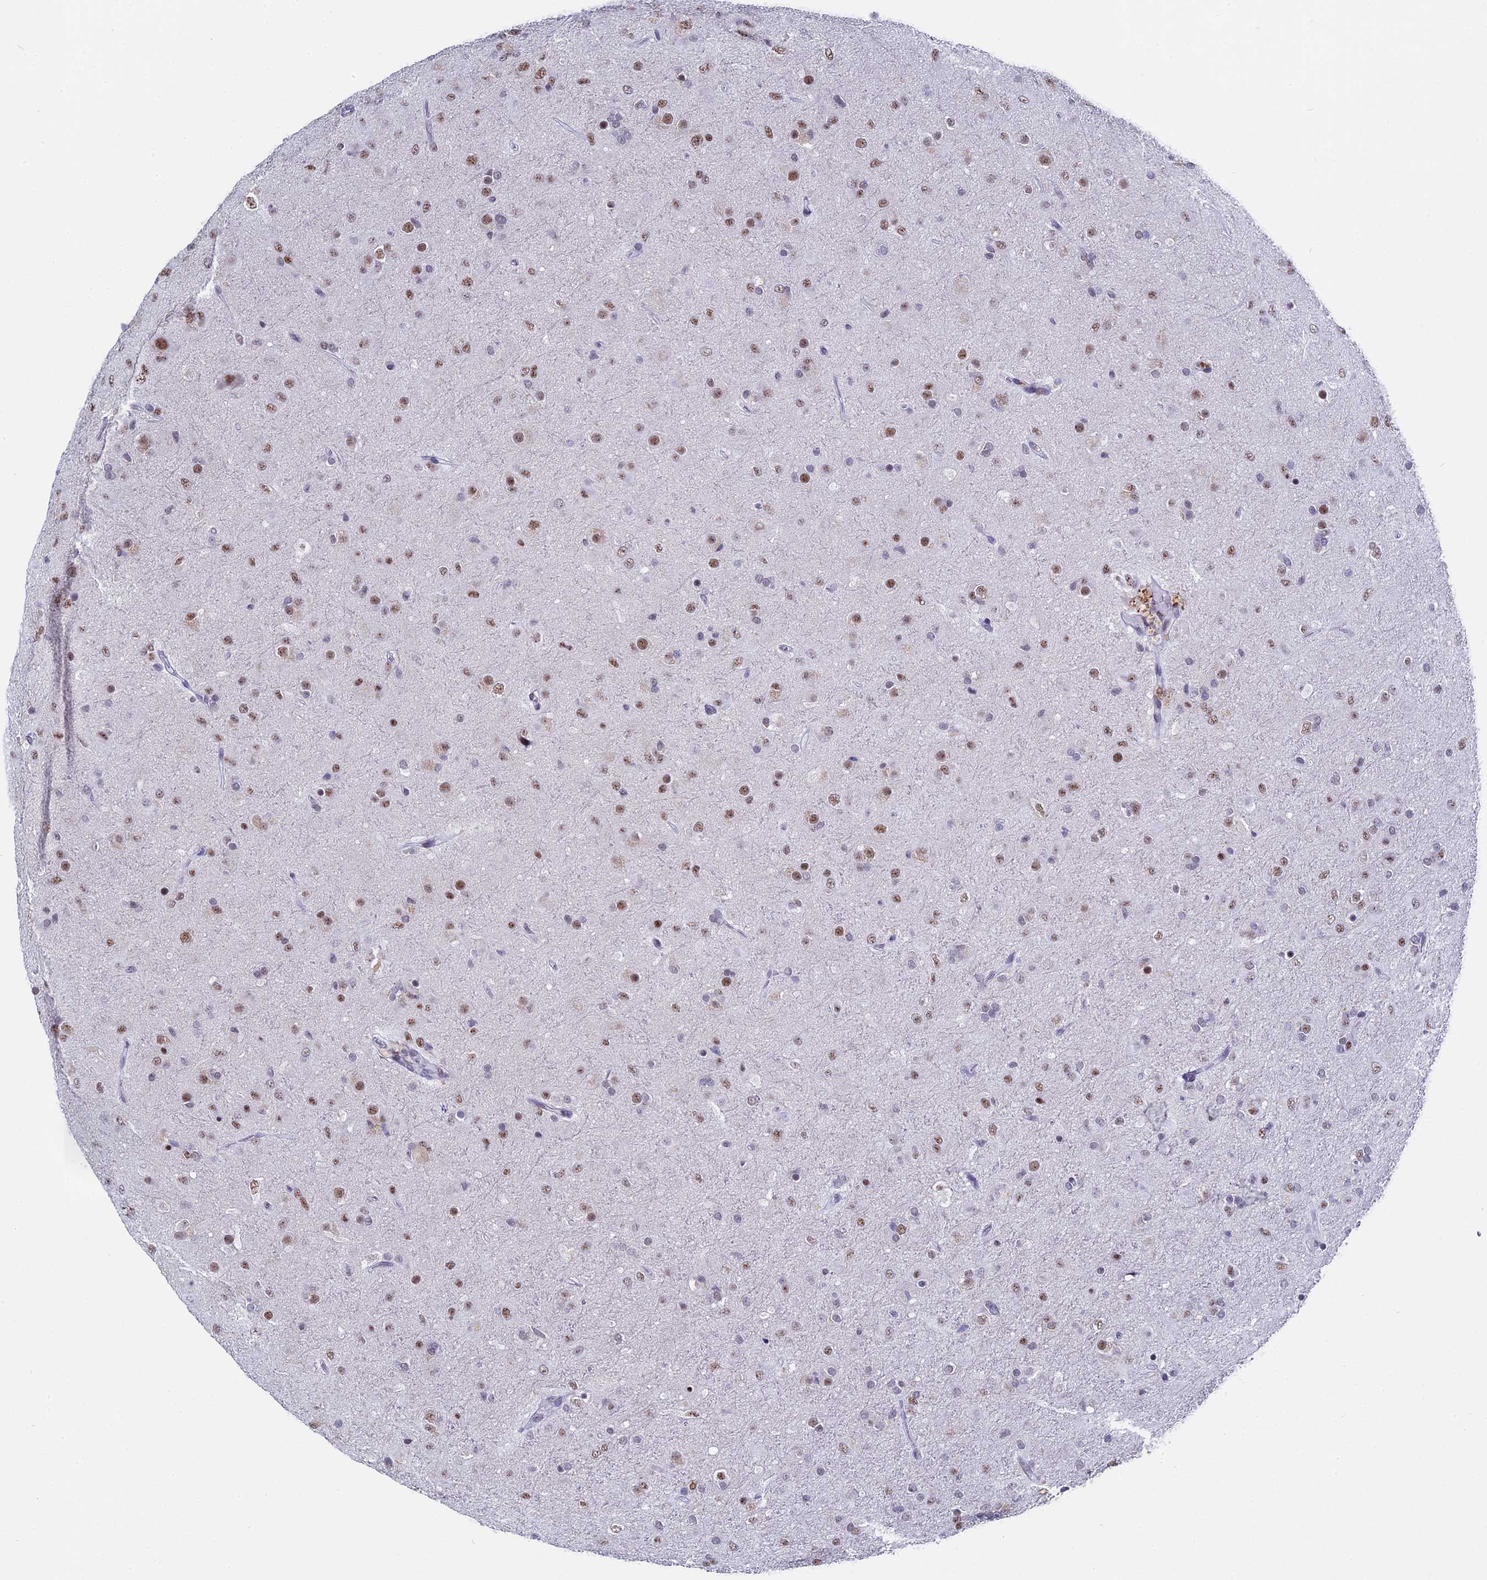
{"staining": {"intensity": "moderate", "quantity": ">75%", "location": "nuclear"}, "tissue": "glioma", "cell_type": "Tumor cells", "image_type": "cancer", "snomed": [{"axis": "morphology", "description": "Glioma, malignant, Low grade"}, {"axis": "topography", "description": "Brain"}], "caption": "Malignant glioma (low-grade) stained with a brown dye shows moderate nuclear positive expression in approximately >75% of tumor cells.", "gene": "CD2BP2", "patient": {"sex": "male", "age": 65}}